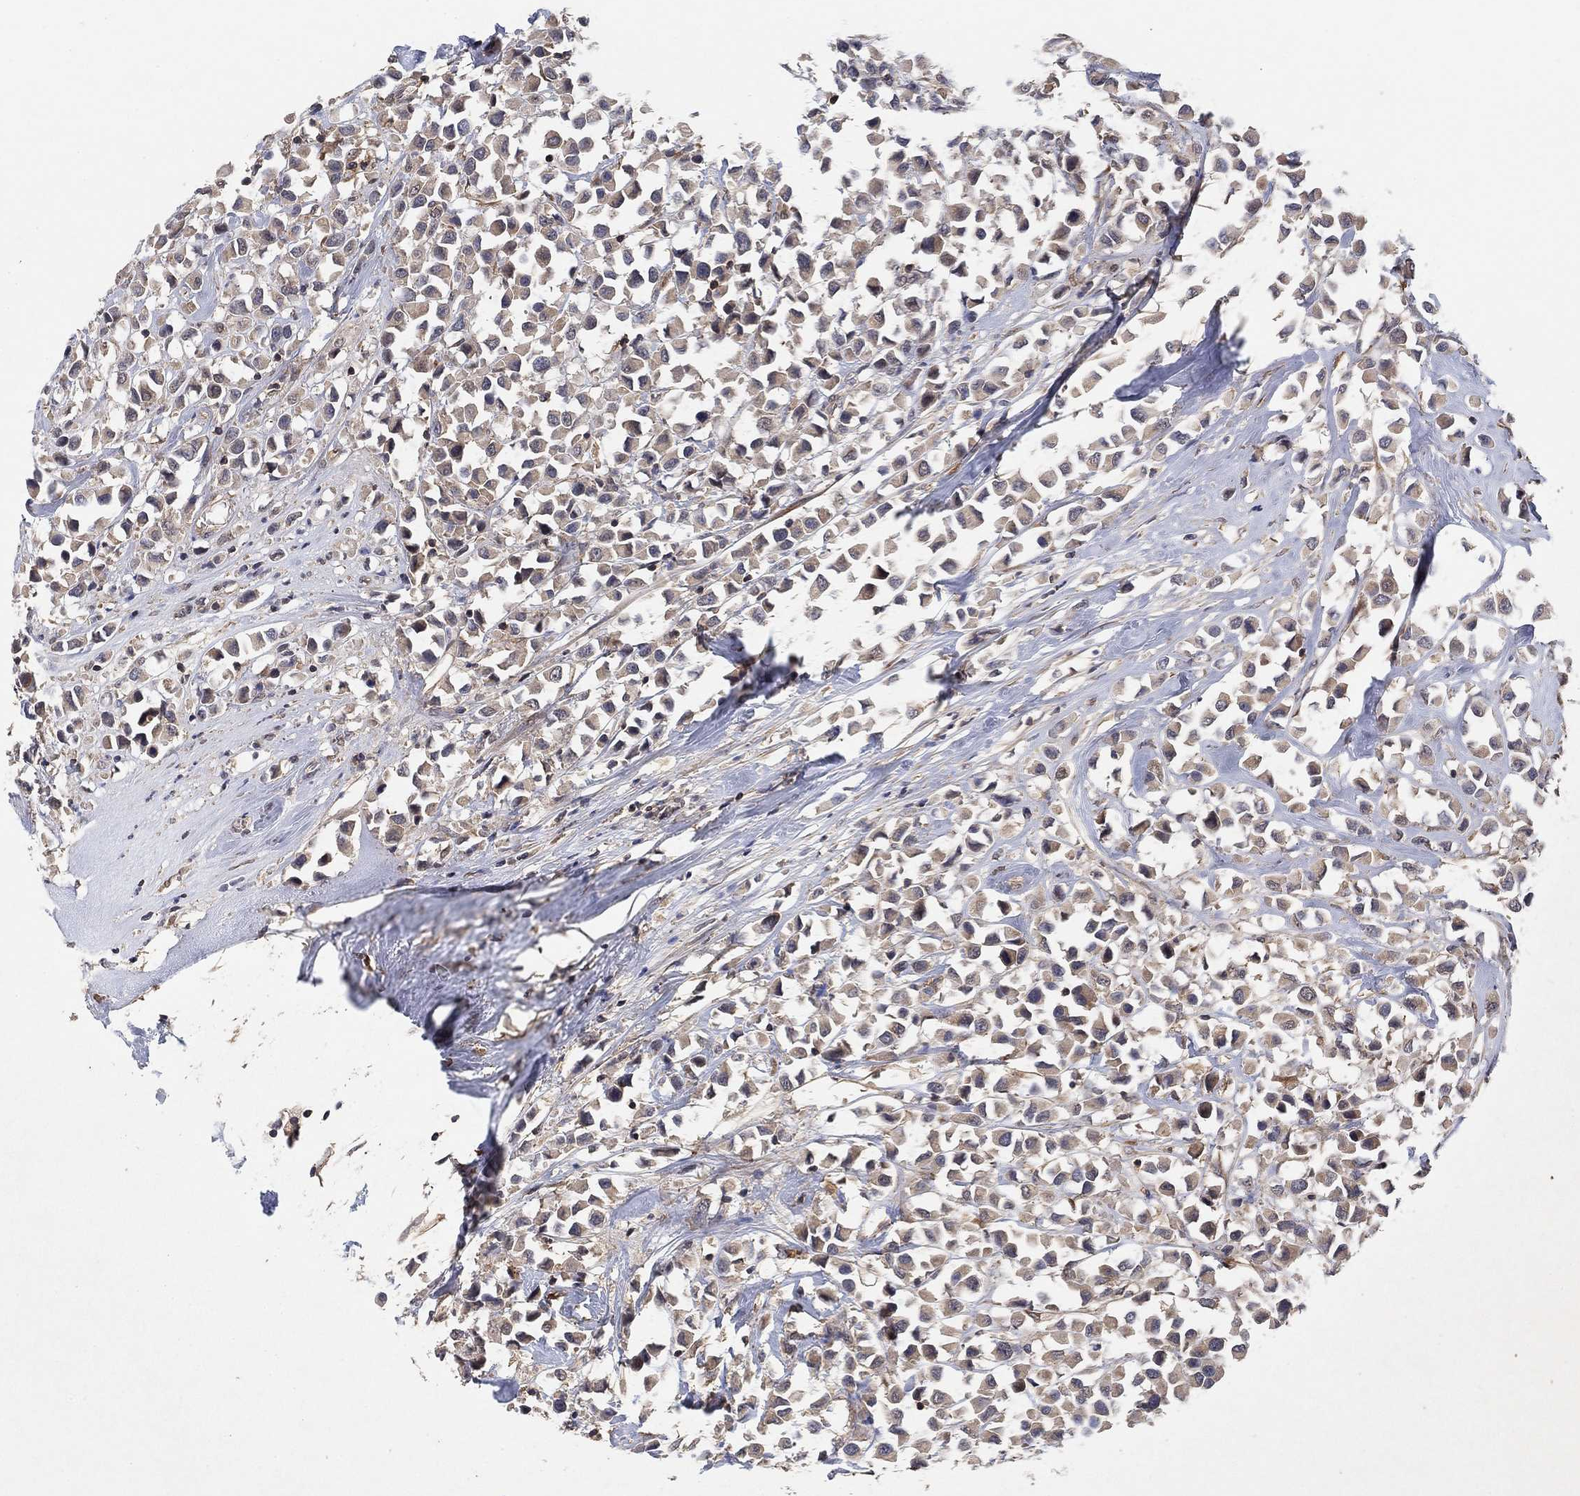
{"staining": {"intensity": "negative", "quantity": "none", "location": "none"}, "tissue": "breast cancer", "cell_type": "Tumor cells", "image_type": "cancer", "snomed": [{"axis": "morphology", "description": "Duct carcinoma"}, {"axis": "topography", "description": "Breast"}], "caption": "An immunohistochemistry image of intraductal carcinoma (breast) is shown. There is no staining in tumor cells of intraductal carcinoma (breast). (Immunohistochemistry, brightfield microscopy, high magnification).", "gene": "CCDC43", "patient": {"sex": "female", "age": 61}}